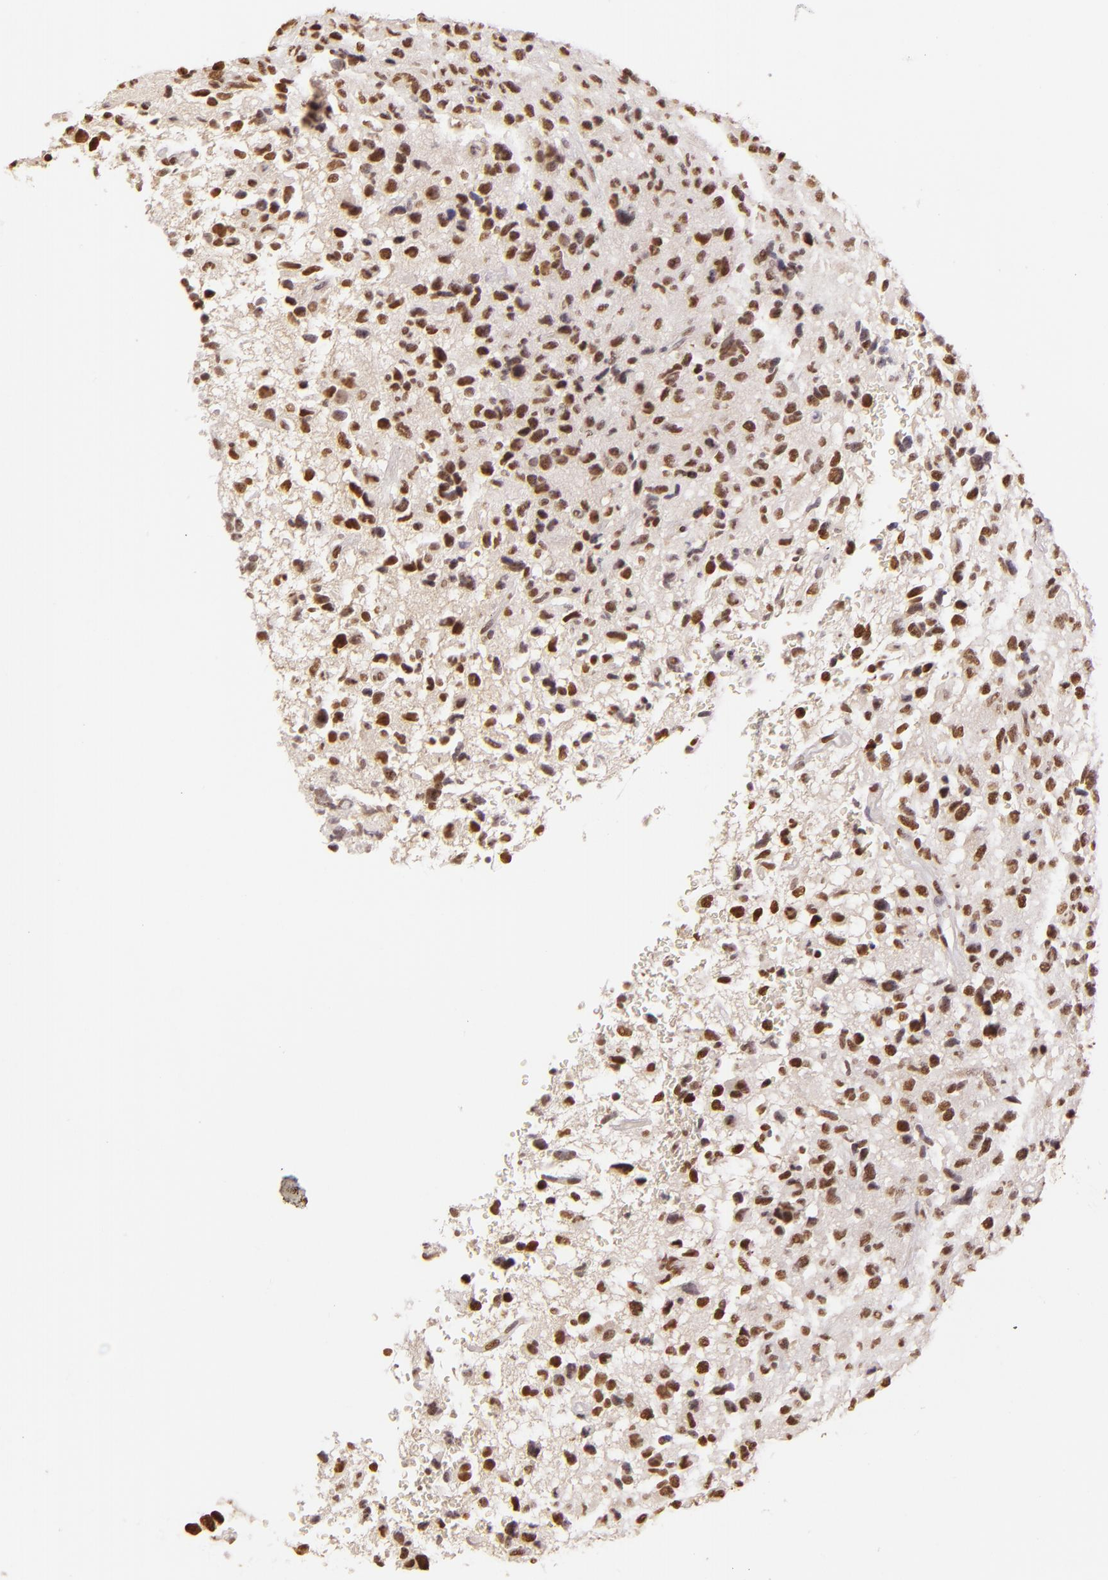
{"staining": {"intensity": "weak", "quantity": ">75%", "location": "nuclear"}, "tissue": "glioma", "cell_type": "Tumor cells", "image_type": "cancer", "snomed": [{"axis": "morphology", "description": "Glioma, malignant, High grade"}, {"axis": "topography", "description": "Brain"}], "caption": "Glioma stained with DAB (3,3'-diaminobenzidine) immunohistochemistry reveals low levels of weak nuclear positivity in approximately >75% of tumor cells.", "gene": "PAPOLA", "patient": {"sex": "female", "age": 60}}